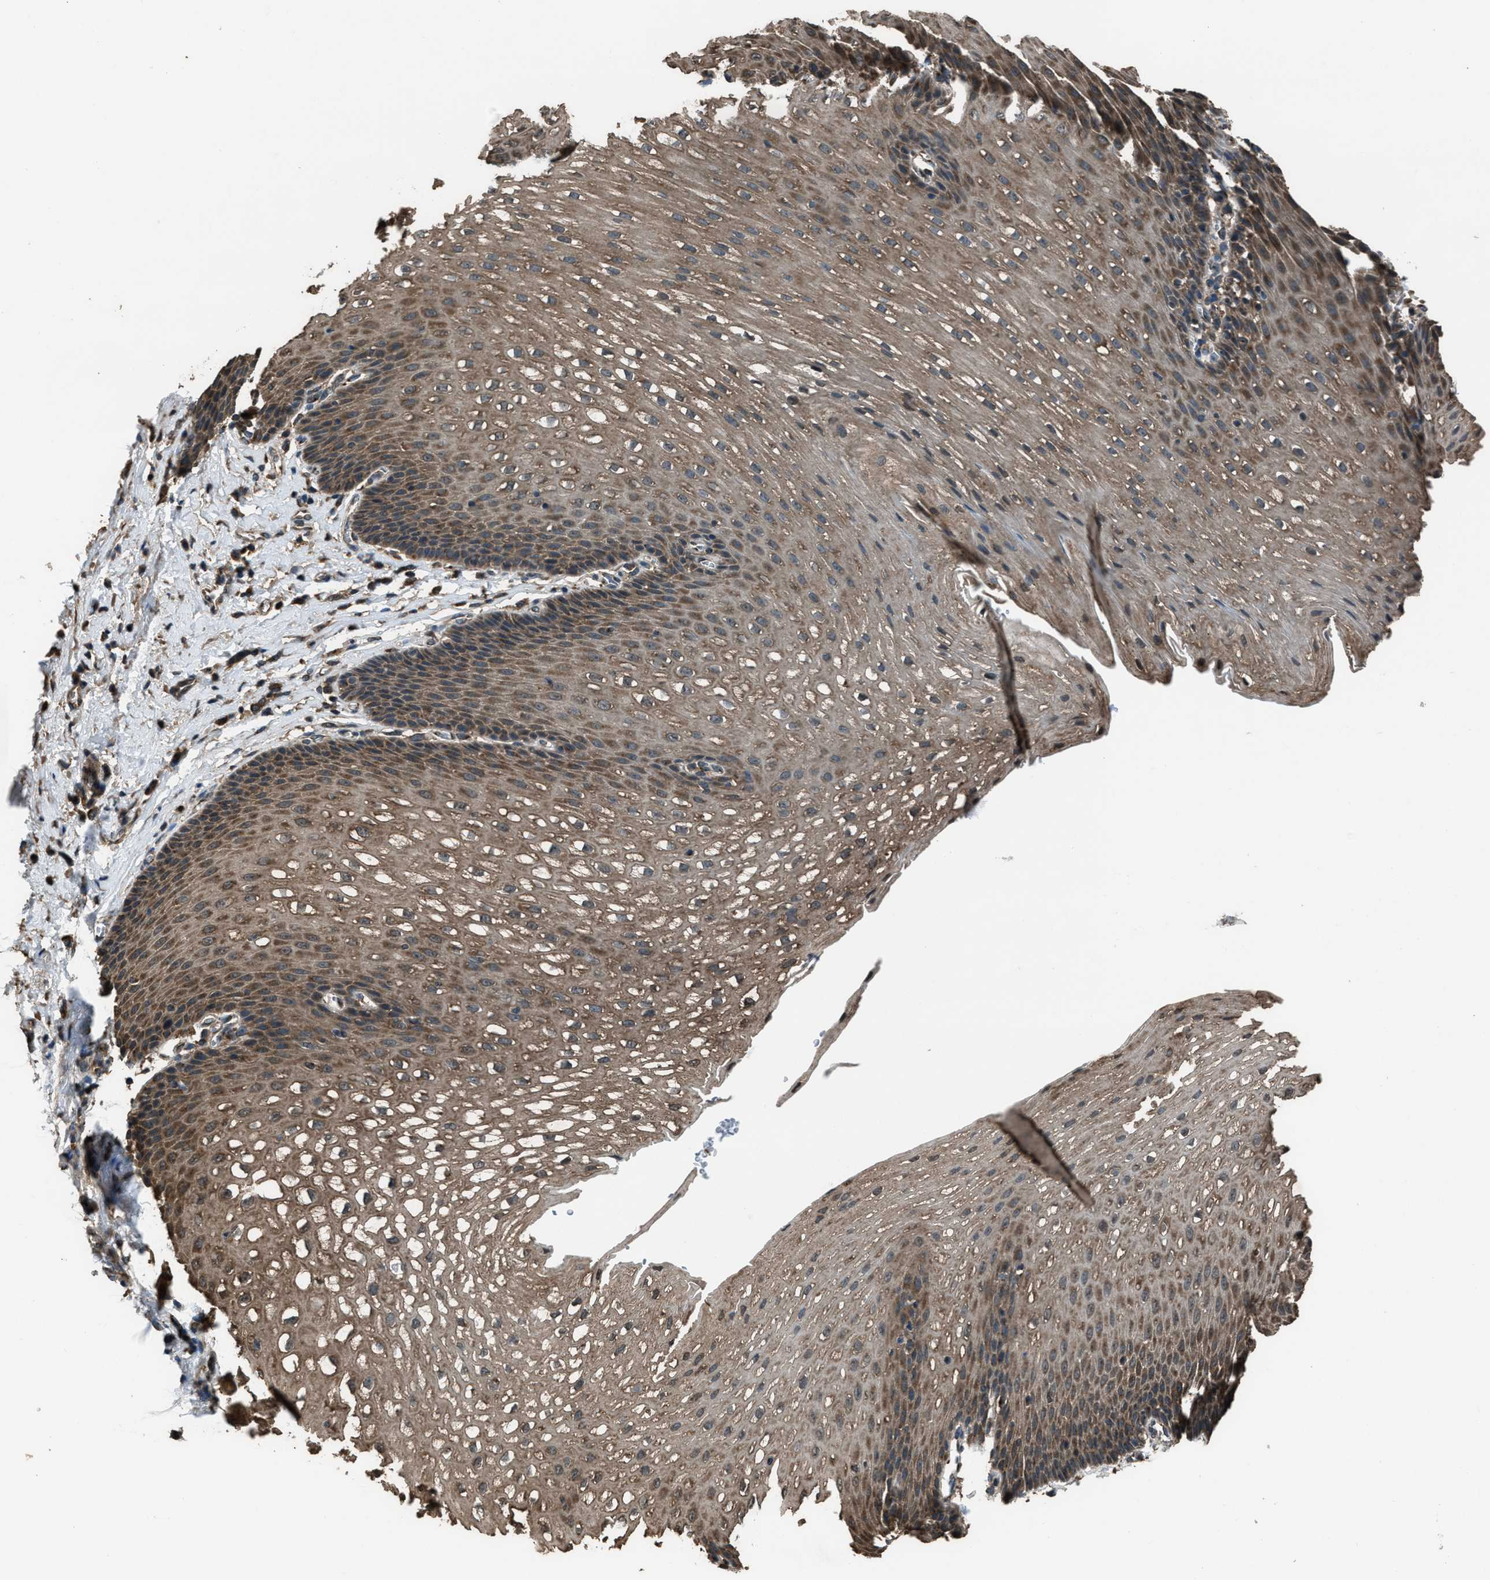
{"staining": {"intensity": "moderate", "quantity": ">75%", "location": "cytoplasmic/membranous"}, "tissue": "esophagus", "cell_type": "Squamous epithelial cells", "image_type": "normal", "snomed": [{"axis": "morphology", "description": "Normal tissue, NOS"}, {"axis": "topography", "description": "Esophagus"}], "caption": "This micrograph demonstrates immunohistochemistry staining of normal human esophagus, with medium moderate cytoplasmic/membranous expression in about >75% of squamous epithelial cells.", "gene": "SLC38A10", "patient": {"sex": "male", "age": 48}}